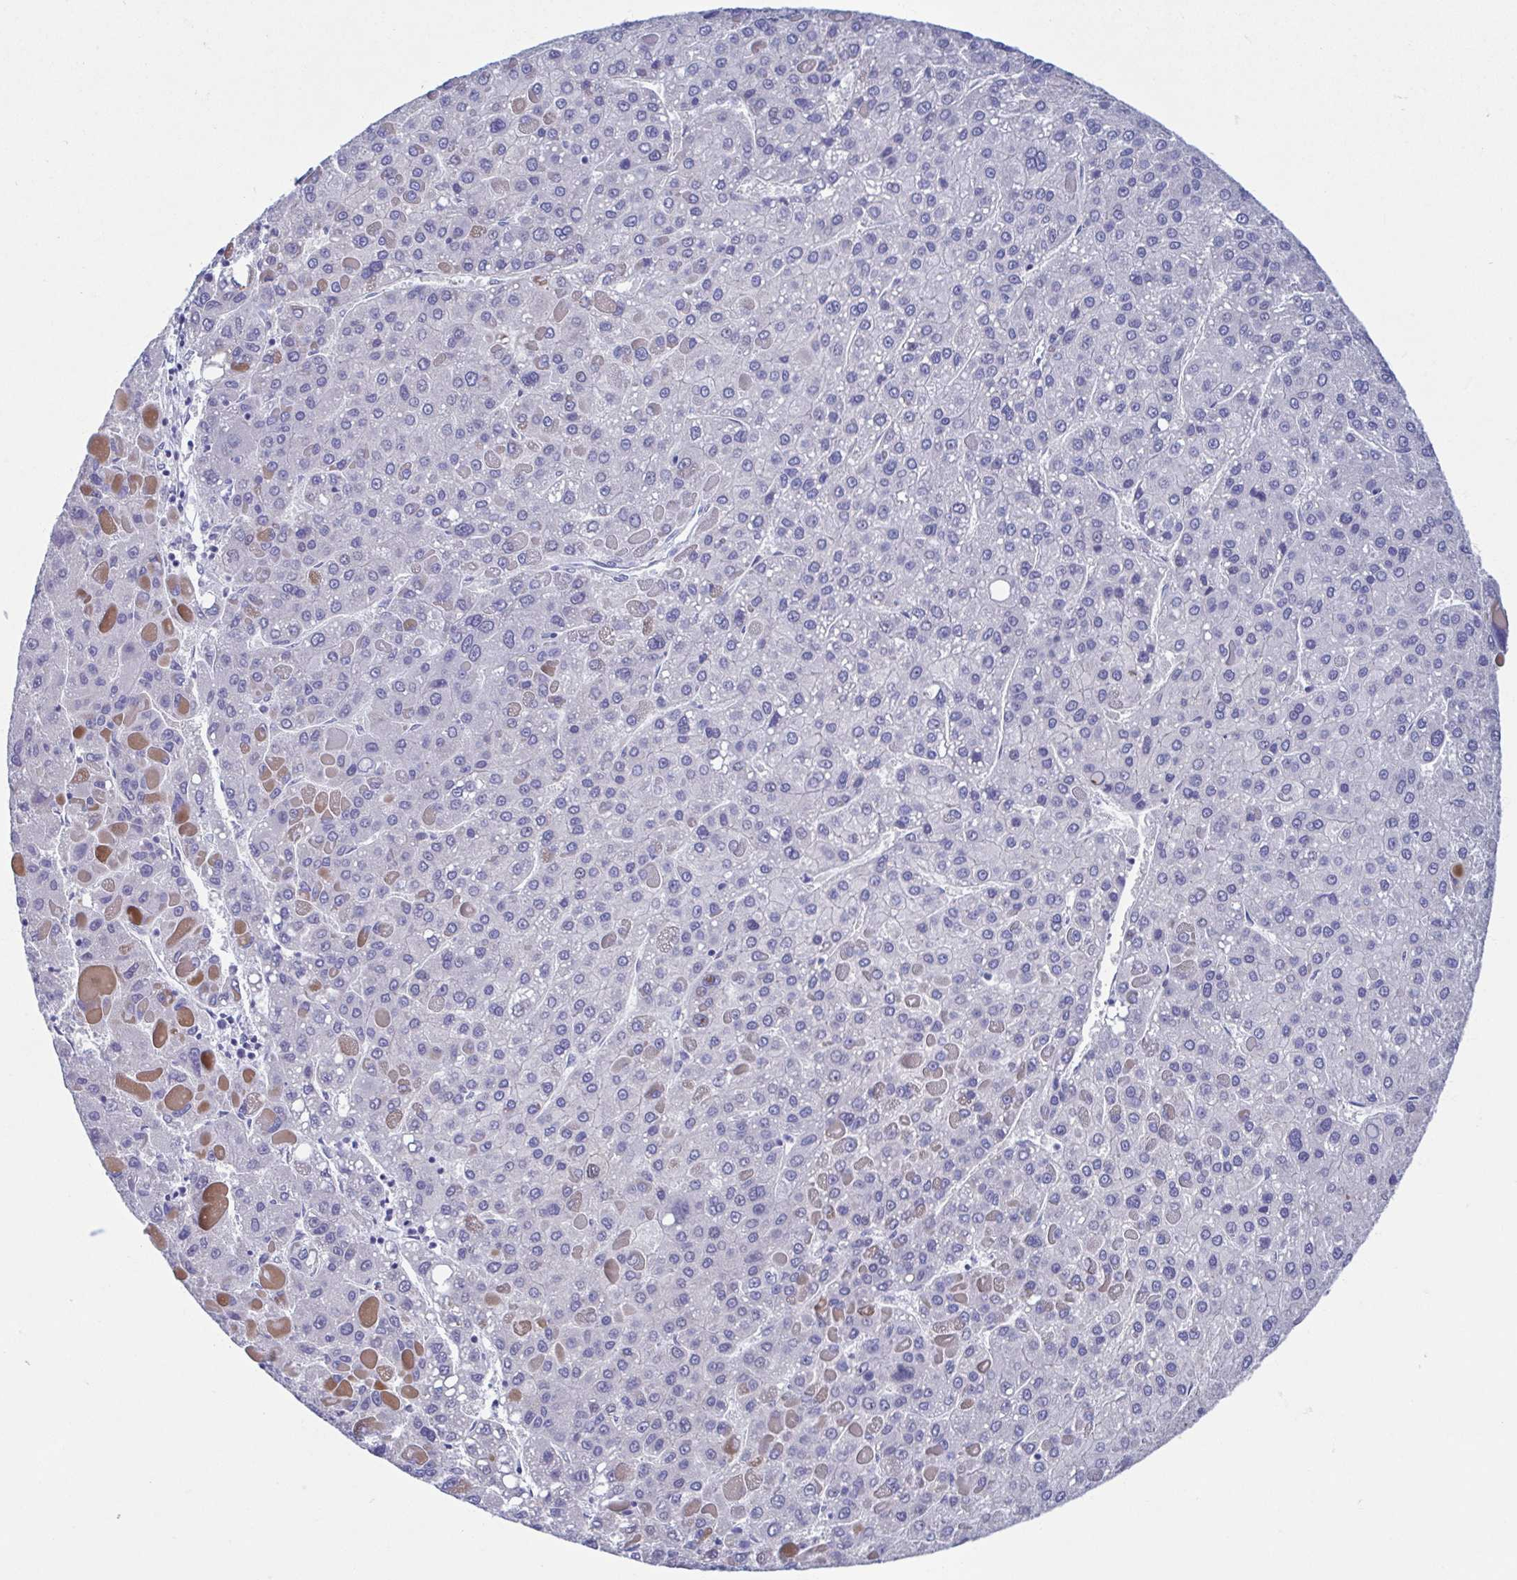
{"staining": {"intensity": "negative", "quantity": "none", "location": "none"}, "tissue": "liver cancer", "cell_type": "Tumor cells", "image_type": "cancer", "snomed": [{"axis": "morphology", "description": "Carcinoma, Hepatocellular, NOS"}, {"axis": "topography", "description": "Liver"}], "caption": "Image shows no protein staining in tumor cells of hepatocellular carcinoma (liver) tissue.", "gene": "PERM1", "patient": {"sex": "female", "age": 82}}